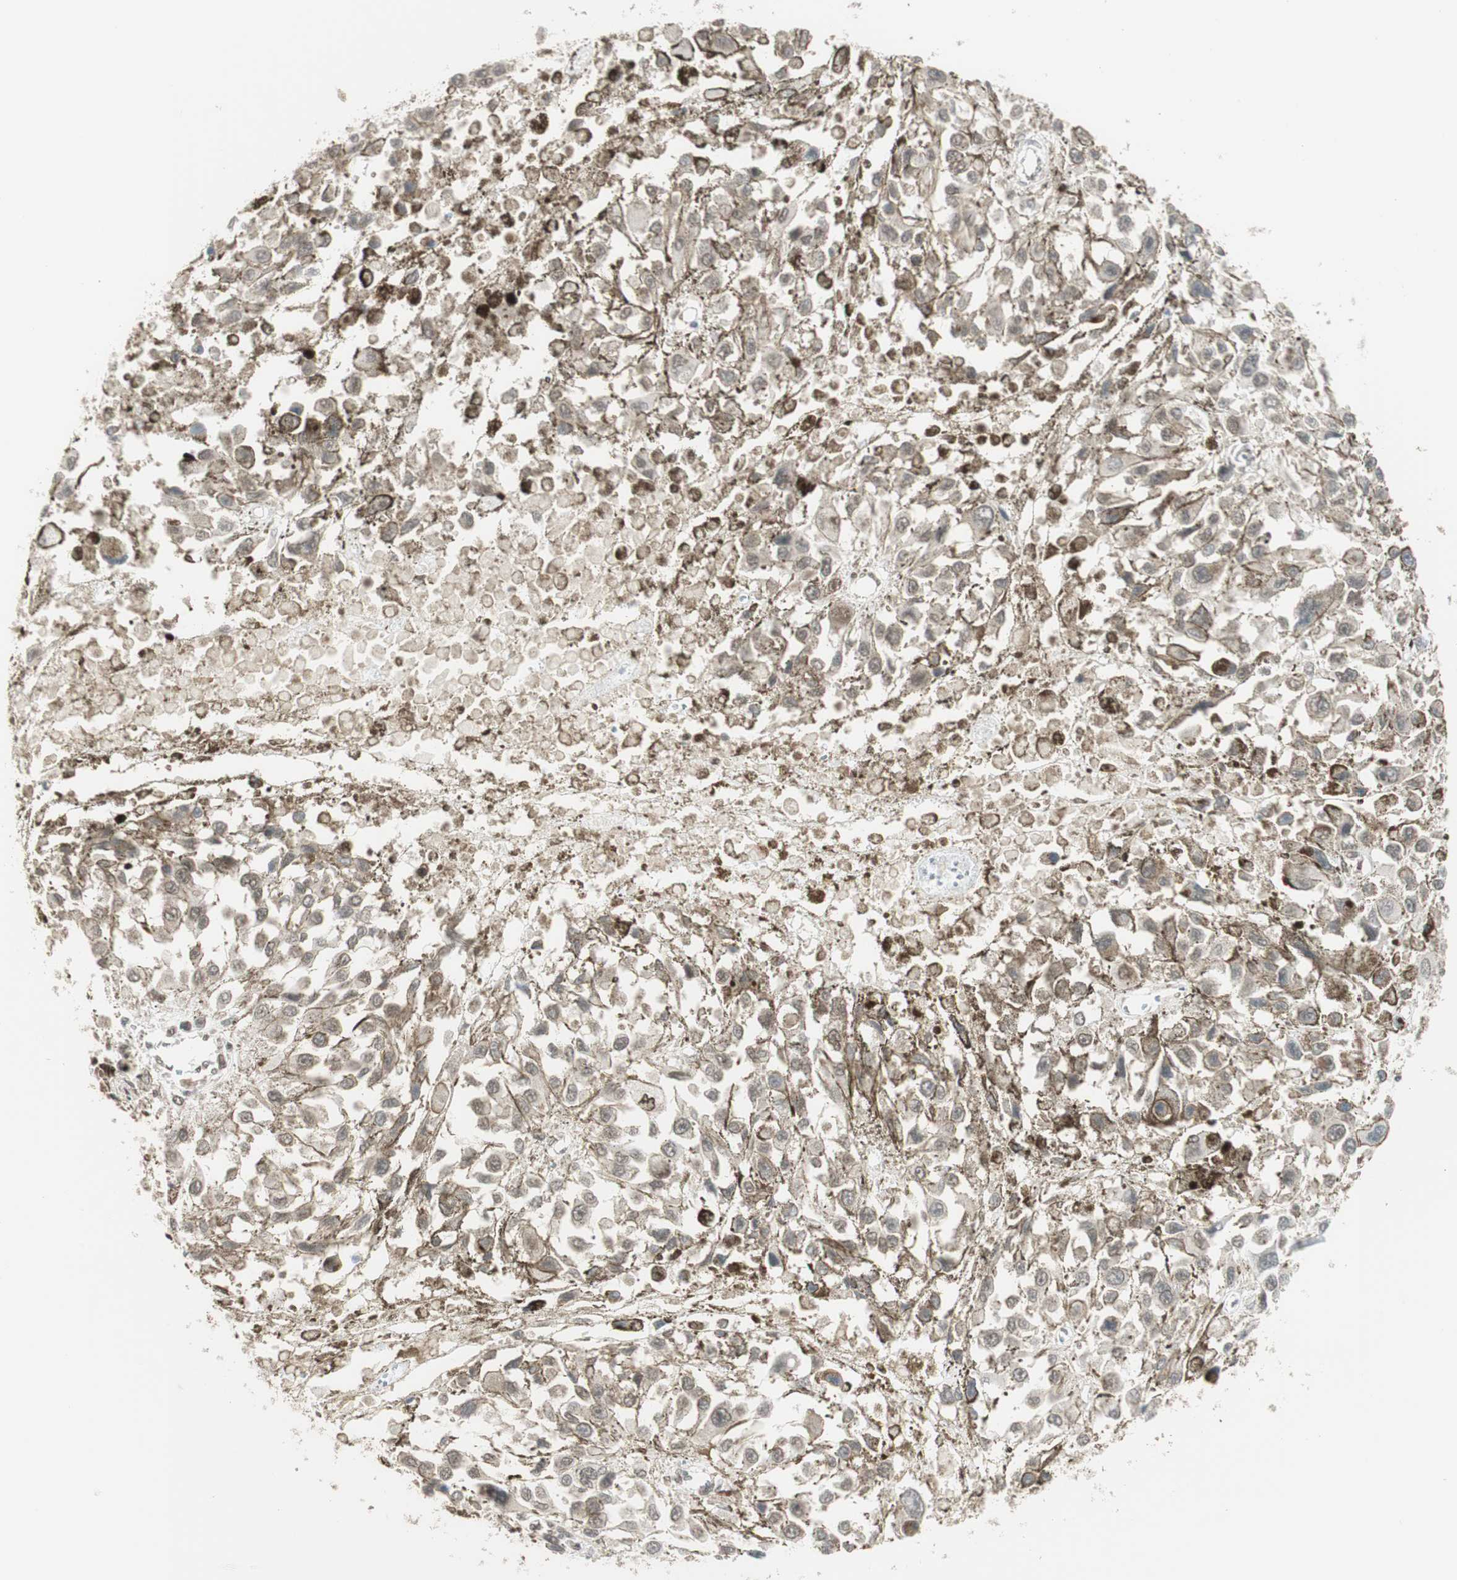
{"staining": {"intensity": "weak", "quantity": ">75%", "location": "cytoplasmic/membranous"}, "tissue": "melanoma", "cell_type": "Tumor cells", "image_type": "cancer", "snomed": [{"axis": "morphology", "description": "Malignant melanoma, Metastatic site"}, {"axis": "topography", "description": "Lymph node"}], "caption": "About >75% of tumor cells in human malignant melanoma (metastatic site) display weak cytoplasmic/membranous protein expression as visualized by brown immunohistochemical staining.", "gene": "BRMS1", "patient": {"sex": "male", "age": 59}}